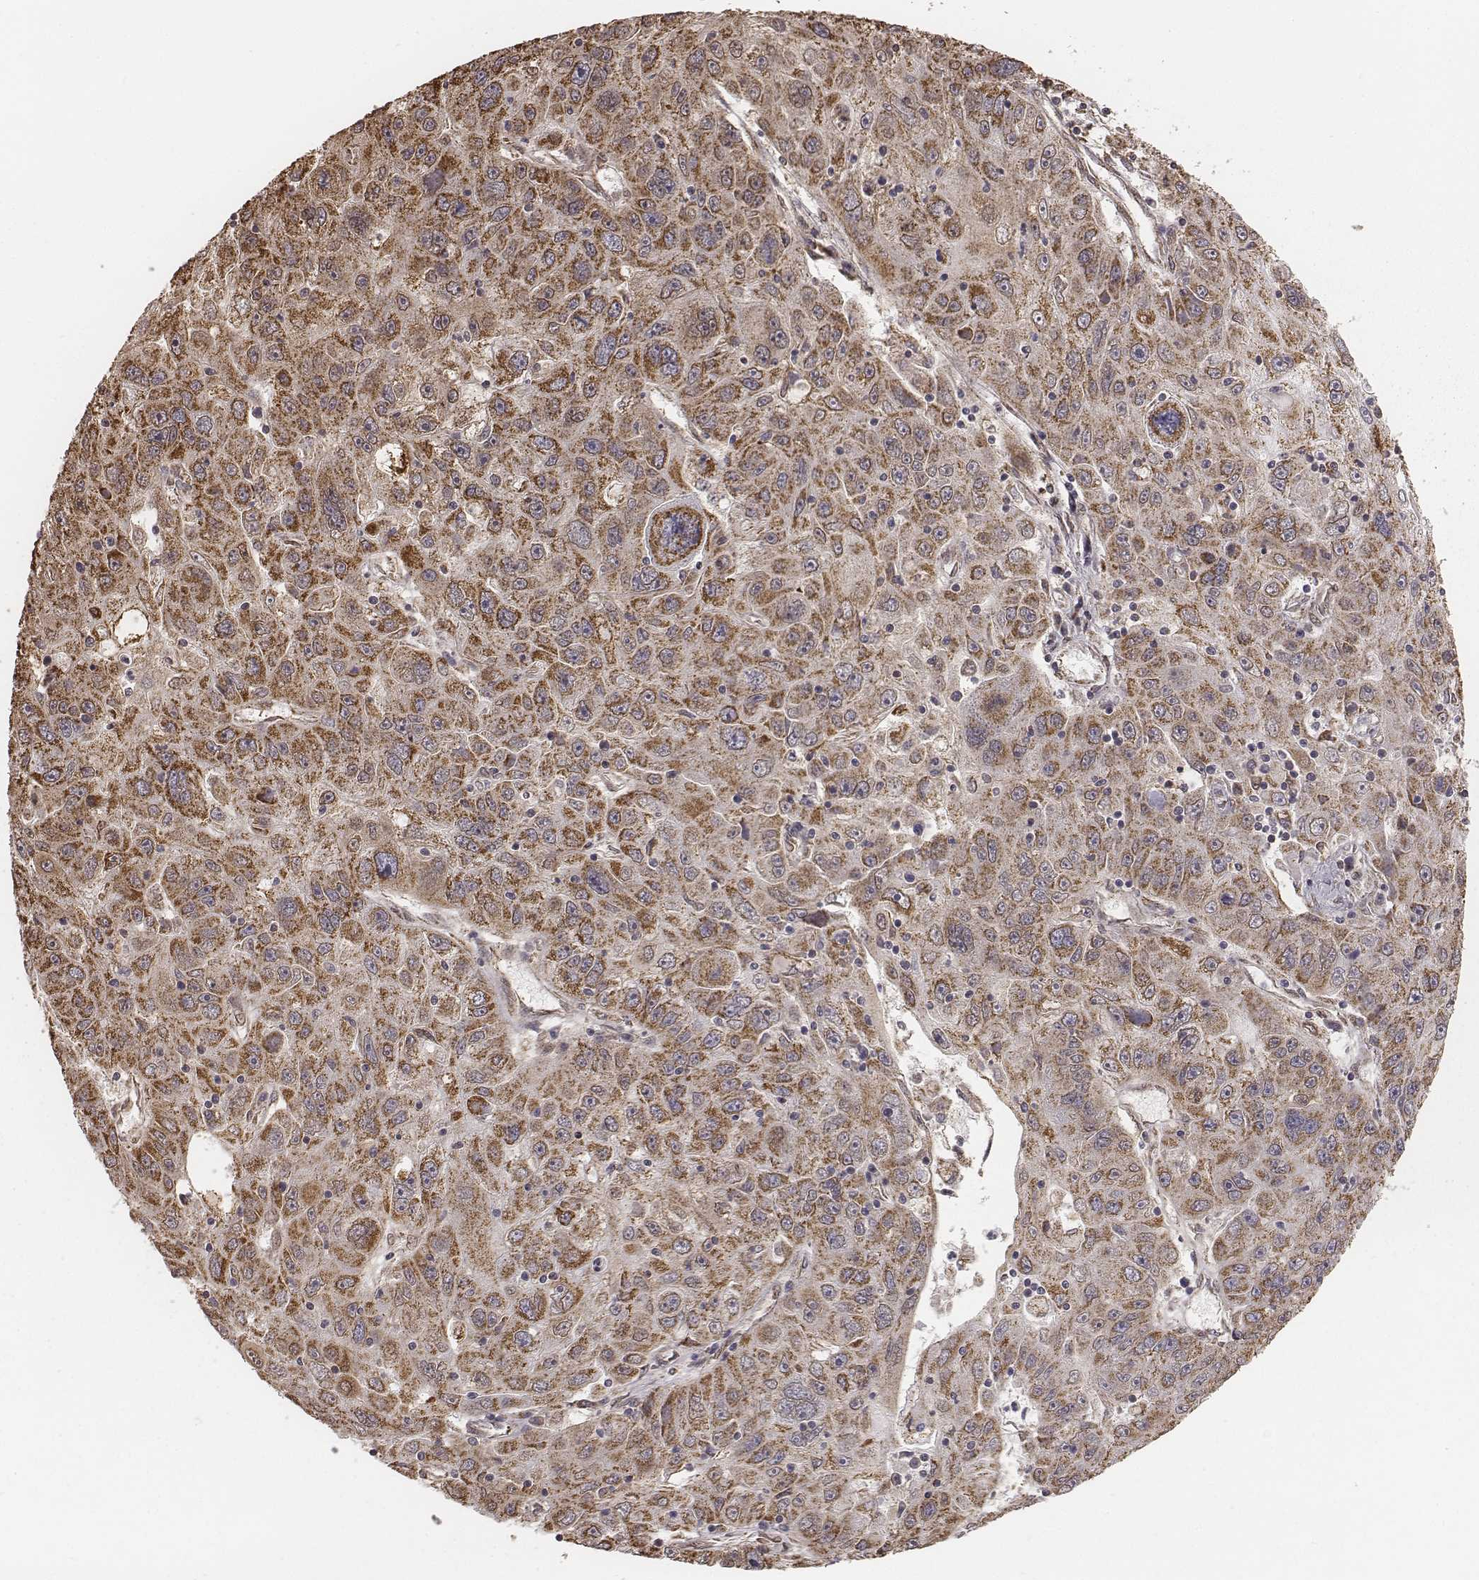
{"staining": {"intensity": "moderate", "quantity": ">75%", "location": "cytoplasmic/membranous"}, "tissue": "stomach cancer", "cell_type": "Tumor cells", "image_type": "cancer", "snomed": [{"axis": "morphology", "description": "Adenocarcinoma, NOS"}, {"axis": "topography", "description": "Stomach"}], "caption": "Immunohistochemical staining of human adenocarcinoma (stomach) reveals moderate cytoplasmic/membranous protein expression in approximately >75% of tumor cells. (DAB (3,3'-diaminobenzidine) IHC with brightfield microscopy, high magnification).", "gene": "ACOT2", "patient": {"sex": "male", "age": 56}}